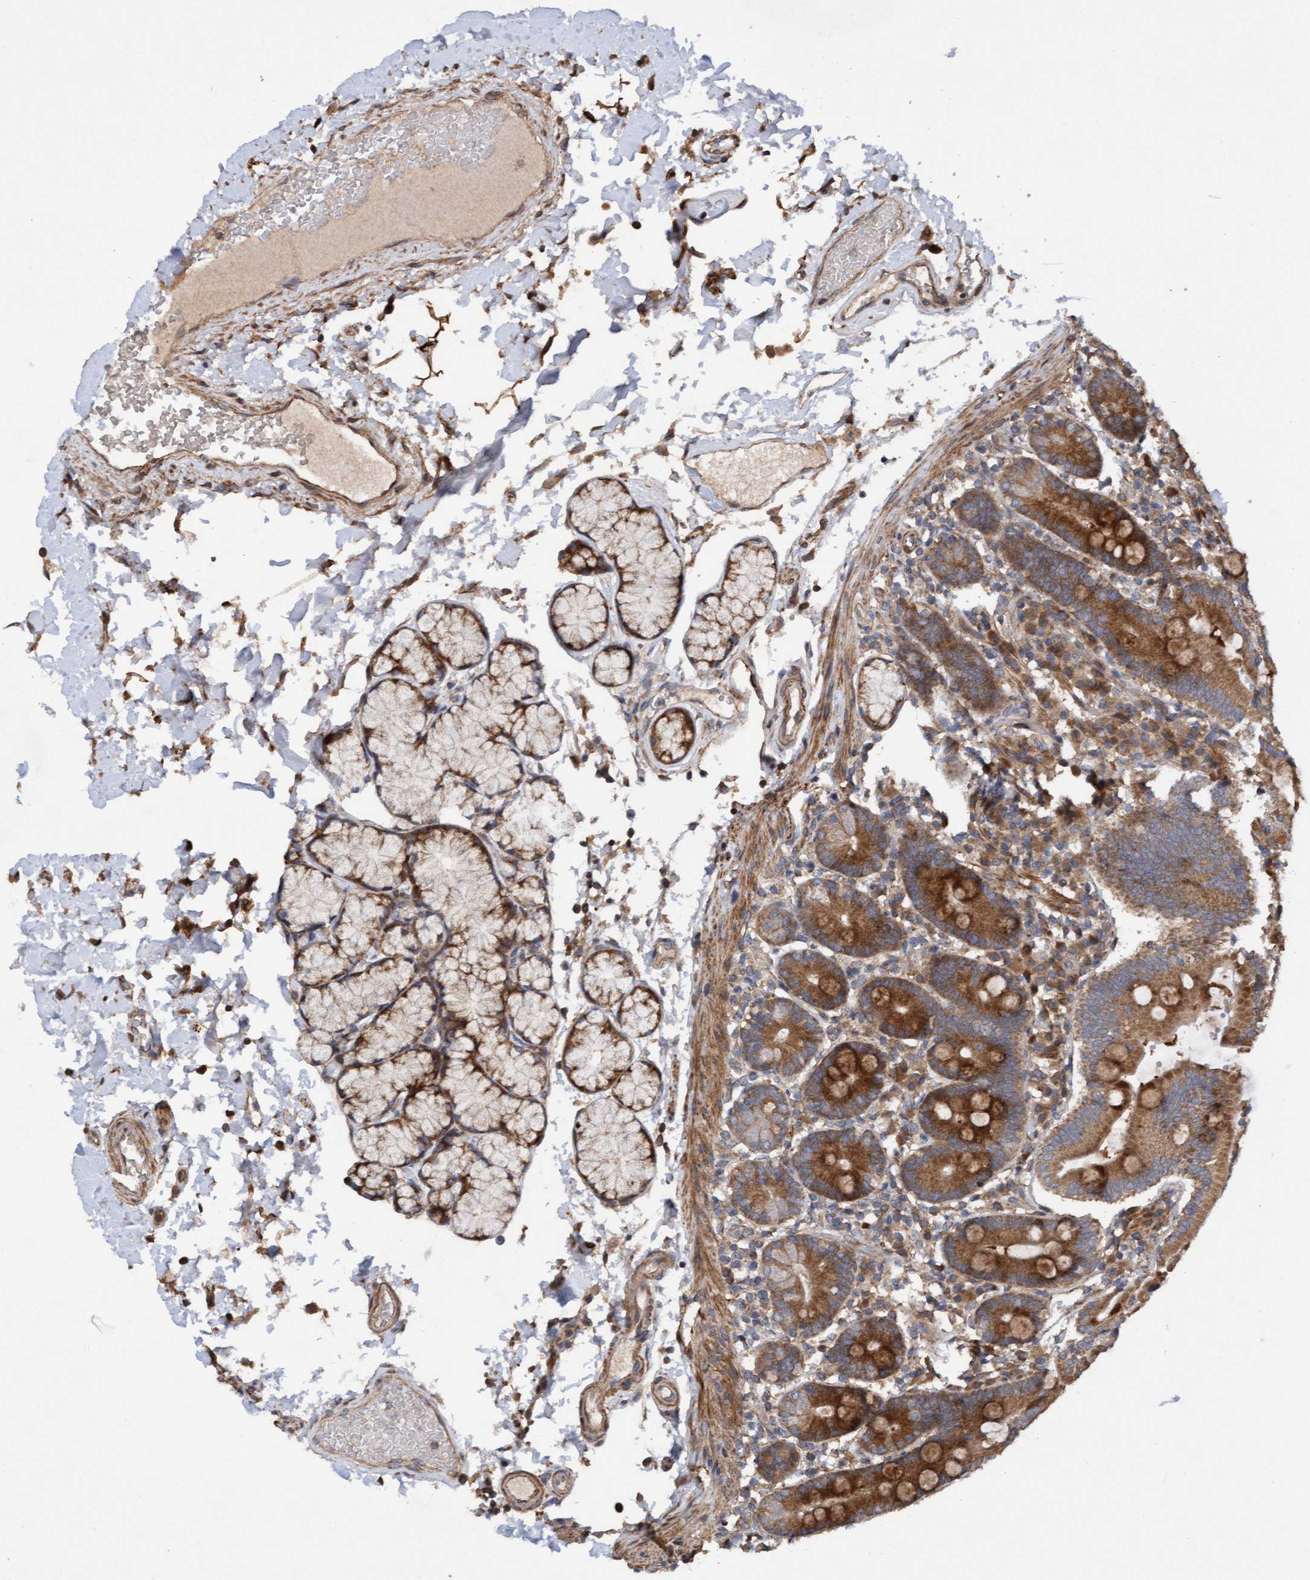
{"staining": {"intensity": "strong", "quantity": ">75%", "location": "cytoplasmic/membranous"}, "tissue": "duodenum", "cell_type": "Glandular cells", "image_type": "normal", "snomed": [{"axis": "morphology", "description": "Normal tissue, NOS"}, {"axis": "topography", "description": "Small intestine, NOS"}], "caption": "Benign duodenum exhibits strong cytoplasmic/membranous positivity in about >75% of glandular cells, visualized by immunohistochemistry.", "gene": "ELP5", "patient": {"sex": "female", "age": 71}}